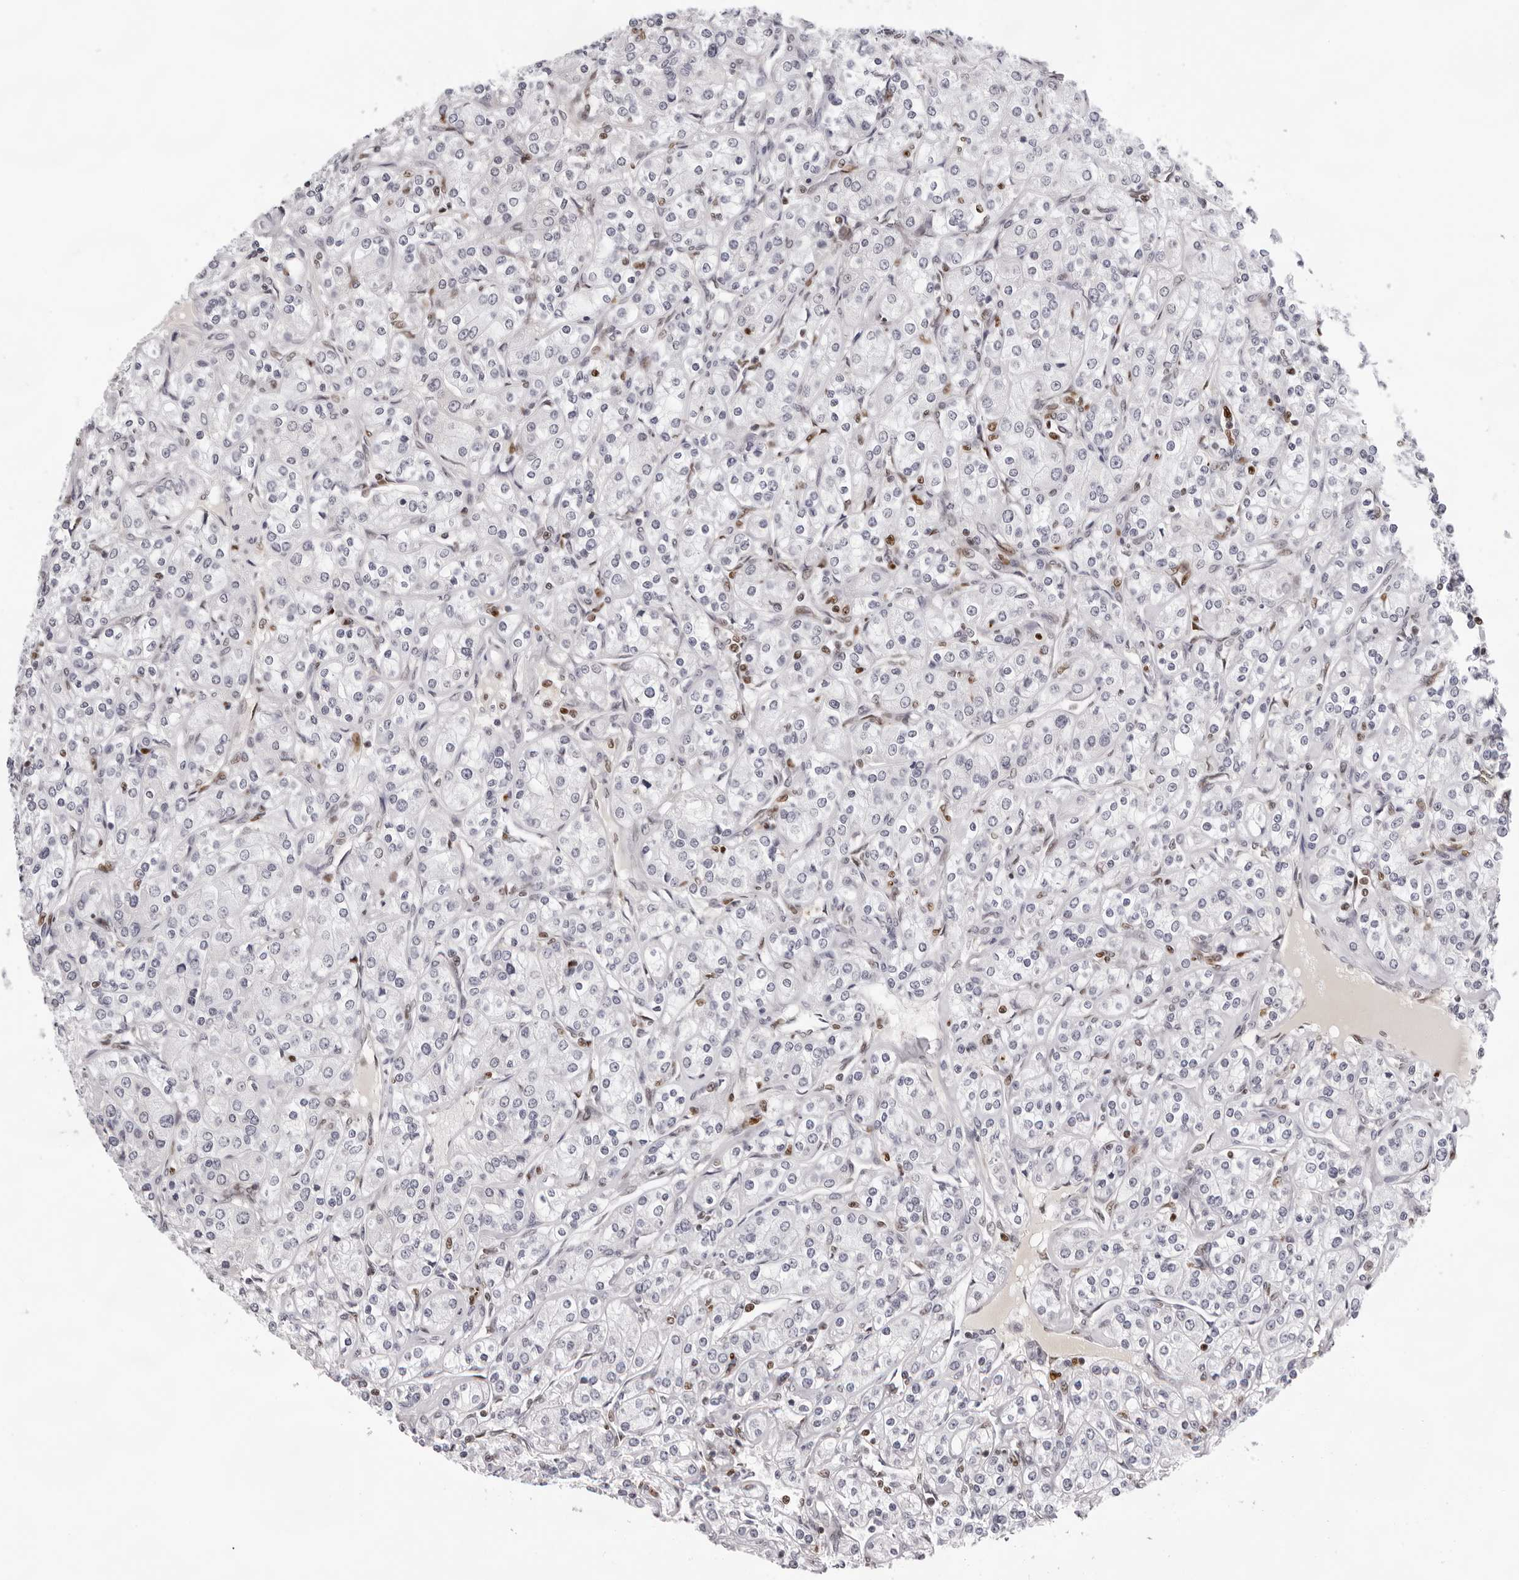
{"staining": {"intensity": "negative", "quantity": "none", "location": "none"}, "tissue": "renal cancer", "cell_type": "Tumor cells", "image_type": "cancer", "snomed": [{"axis": "morphology", "description": "Adenocarcinoma, NOS"}, {"axis": "topography", "description": "Kidney"}], "caption": "The histopathology image demonstrates no significant staining in tumor cells of renal cancer (adenocarcinoma). (DAB IHC with hematoxylin counter stain).", "gene": "OGG1", "patient": {"sex": "male", "age": 77}}